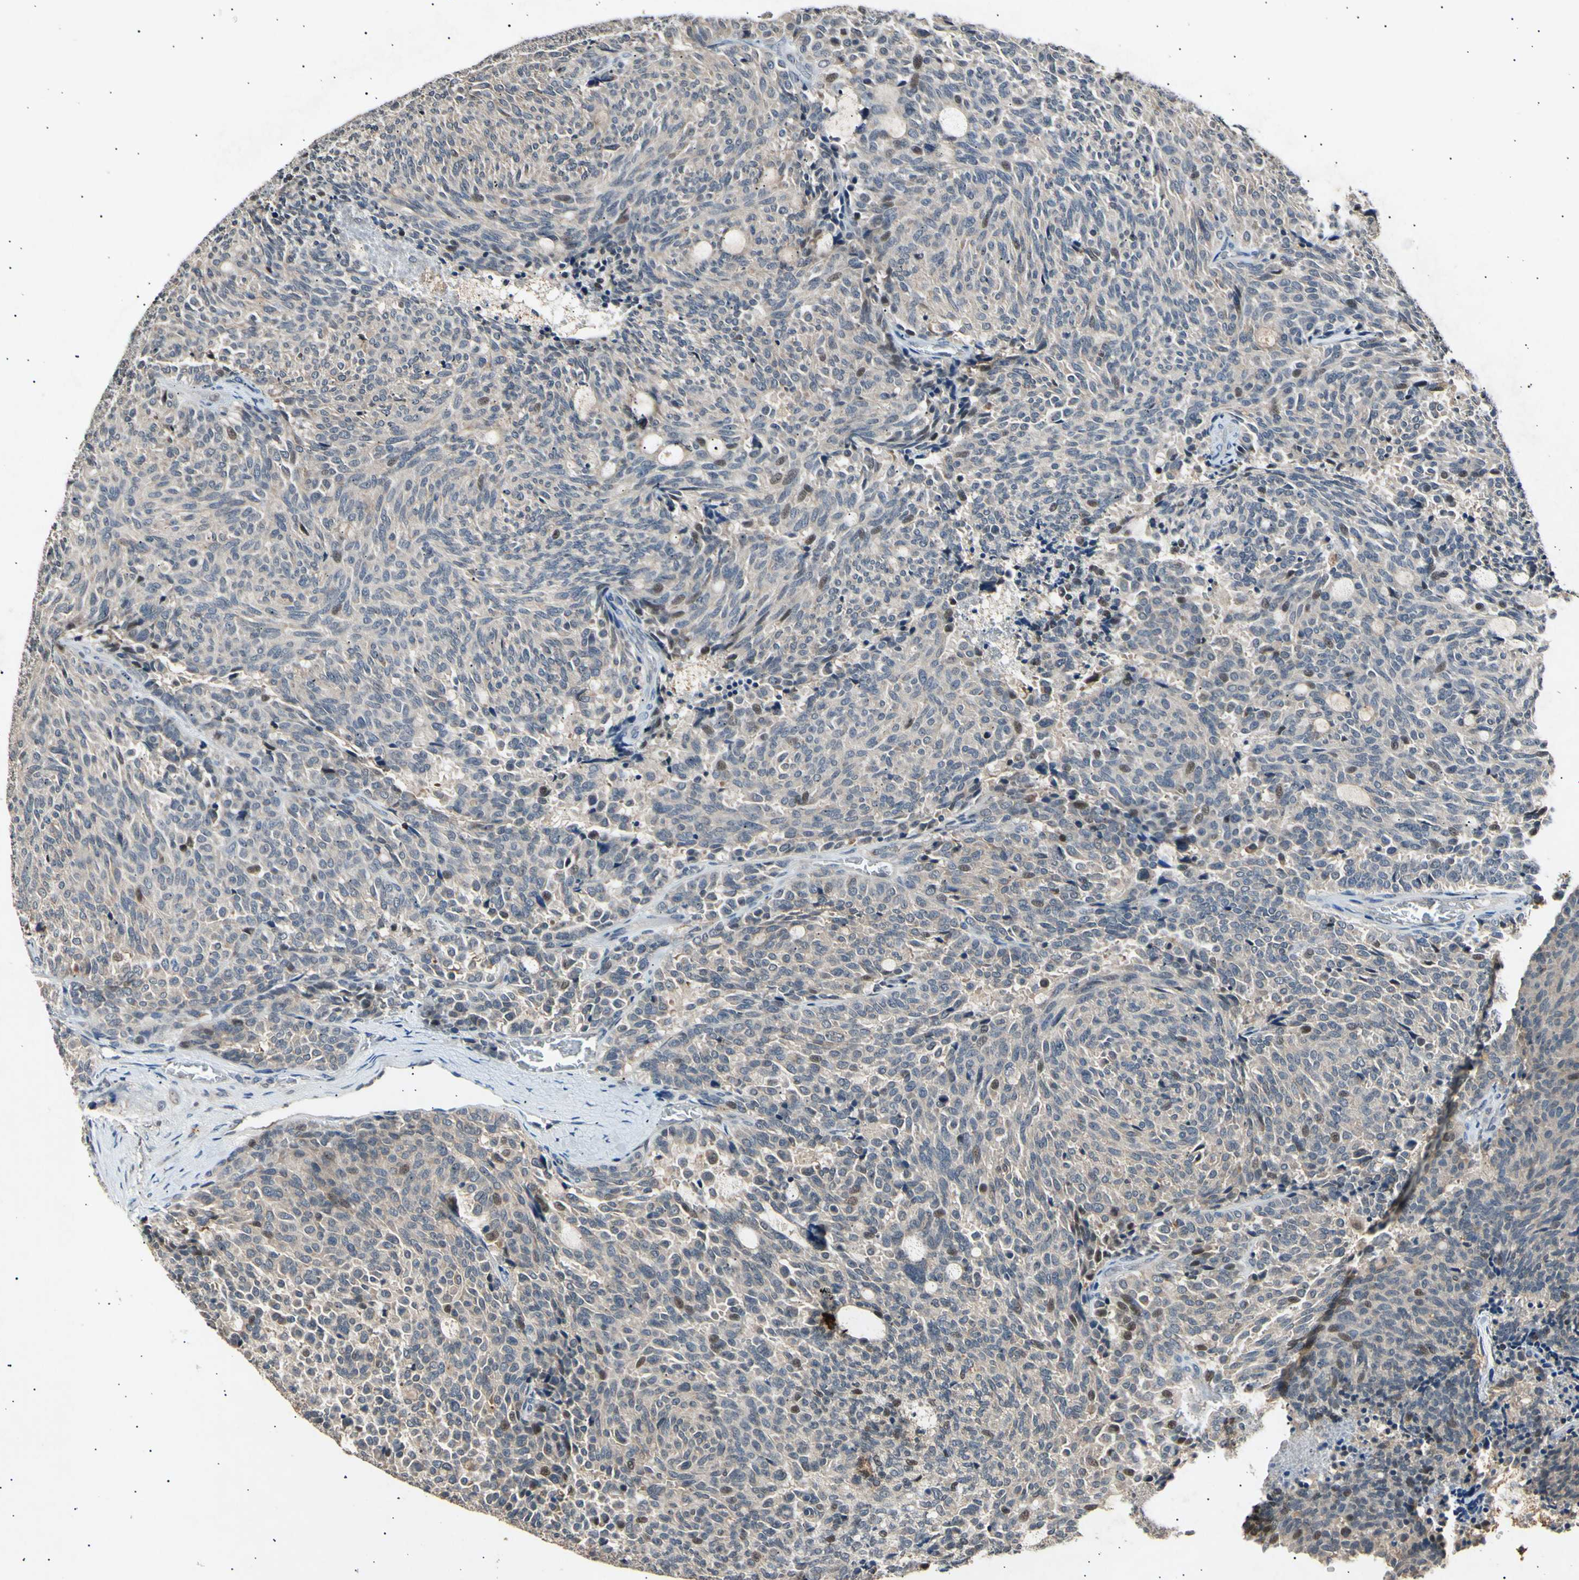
{"staining": {"intensity": "weak", "quantity": "<25%", "location": "cytoplasmic/membranous,nuclear"}, "tissue": "carcinoid", "cell_type": "Tumor cells", "image_type": "cancer", "snomed": [{"axis": "morphology", "description": "Carcinoid, malignant, NOS"}, {"axis": "topography", "description": "Pancreas"}], "caption": "High power microscopy photomicrograph of an IHC image of carcinoid, revealing no significant positivity in tumor cells.", "gene": "ADCY3", "patient": {"sex": "female", "age": 54}}